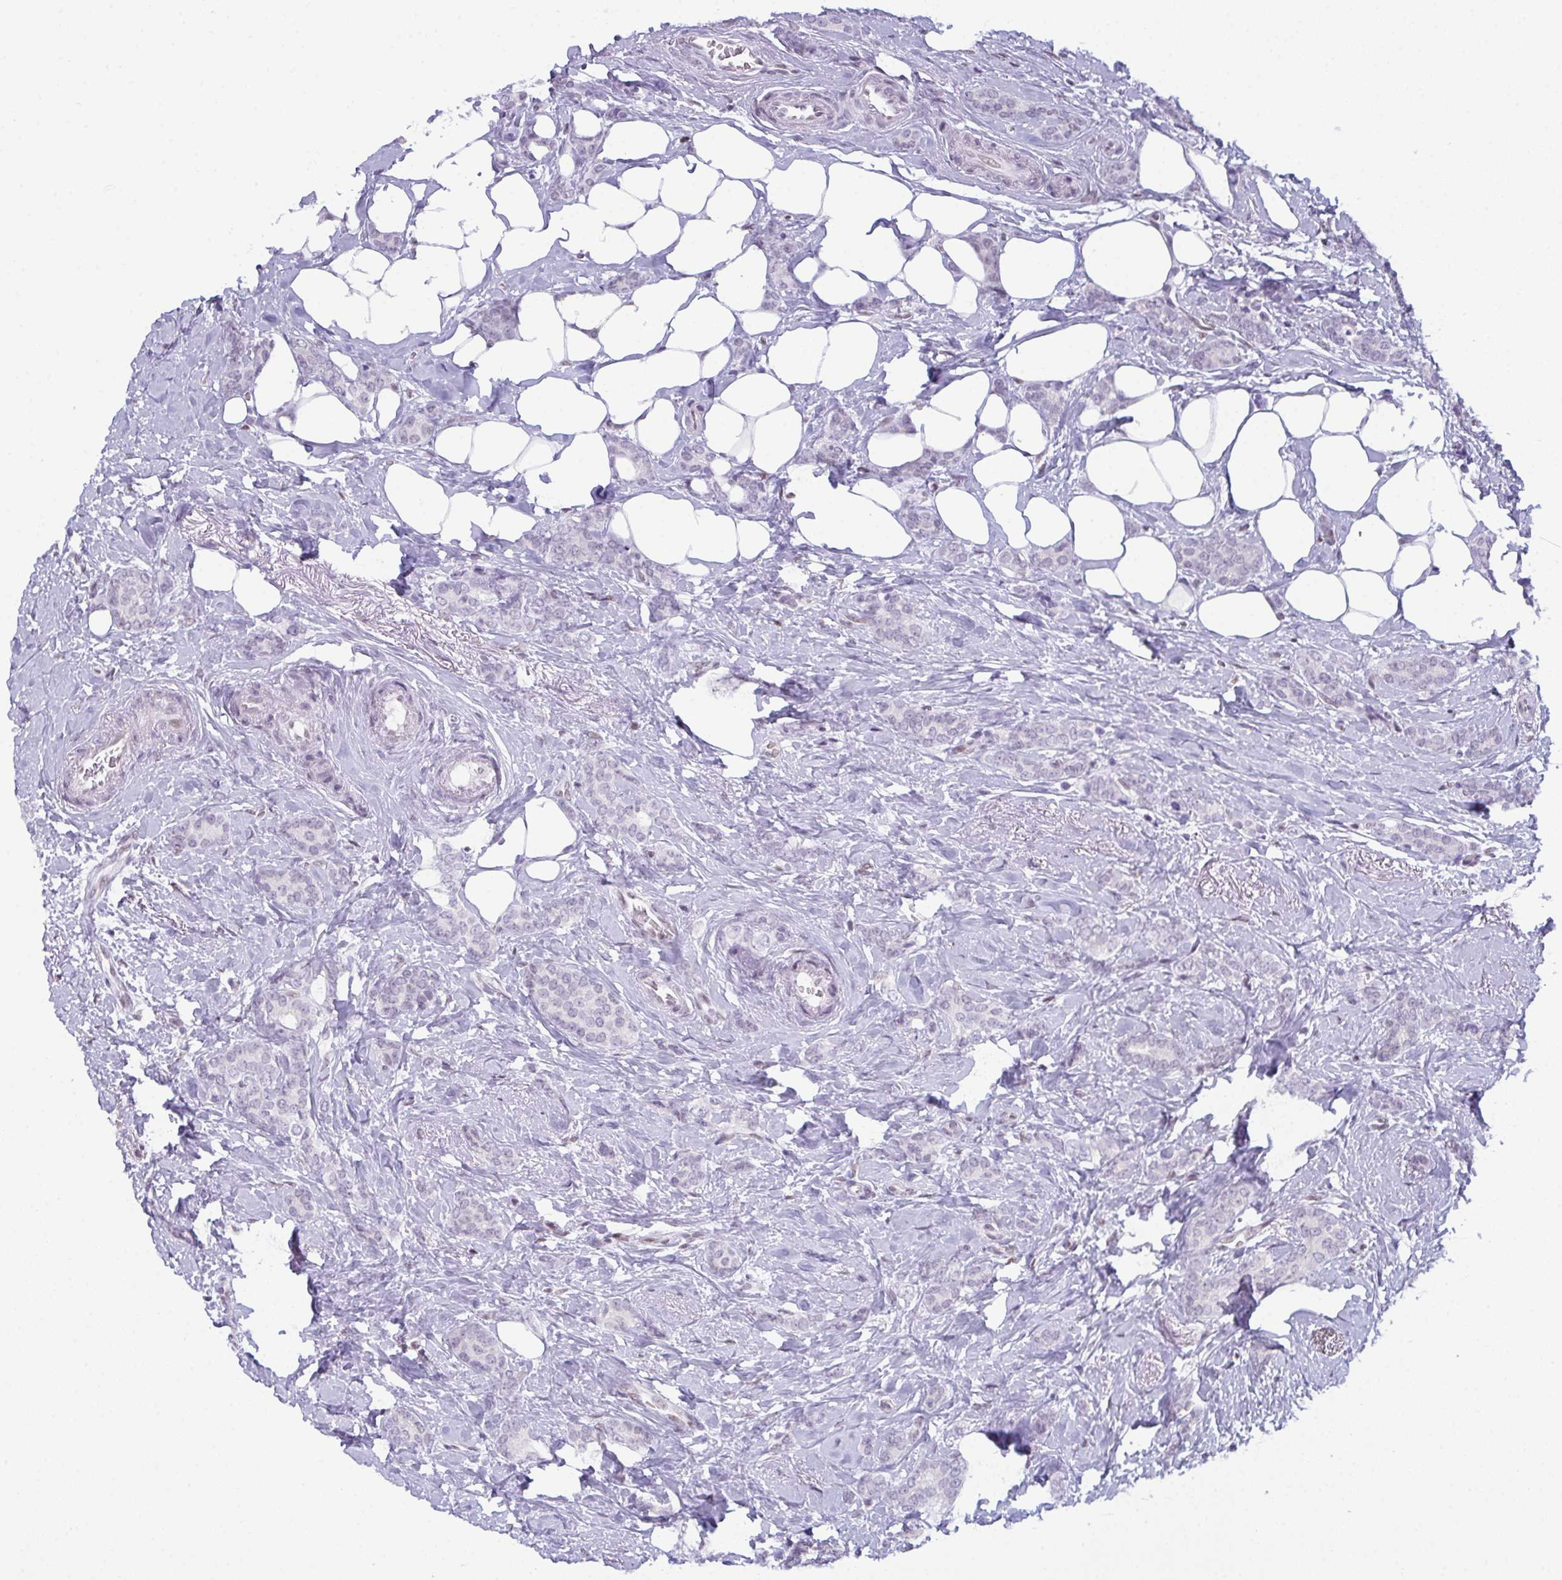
{"staining": {"intensity": "negative", "quantity": "none", "location": "none"}, "tissue": "breast cancer", "cell_type": "Tumor cells", "image_type": "cancer", "snomed": [{"axis": "morphology", "description": "Normal tissue, NOS"}, {"axis": "morphology", "description": "Duct carcinoma"}, {"axis": "topography", "description": "Breast"}], "caption": "This is an IHC micrograph of infiltrating ductal carcinoma (breast). There is no expression in tumor cells.", "gene": "RBM7", "patient": {"sex": "female", "age": 77}}